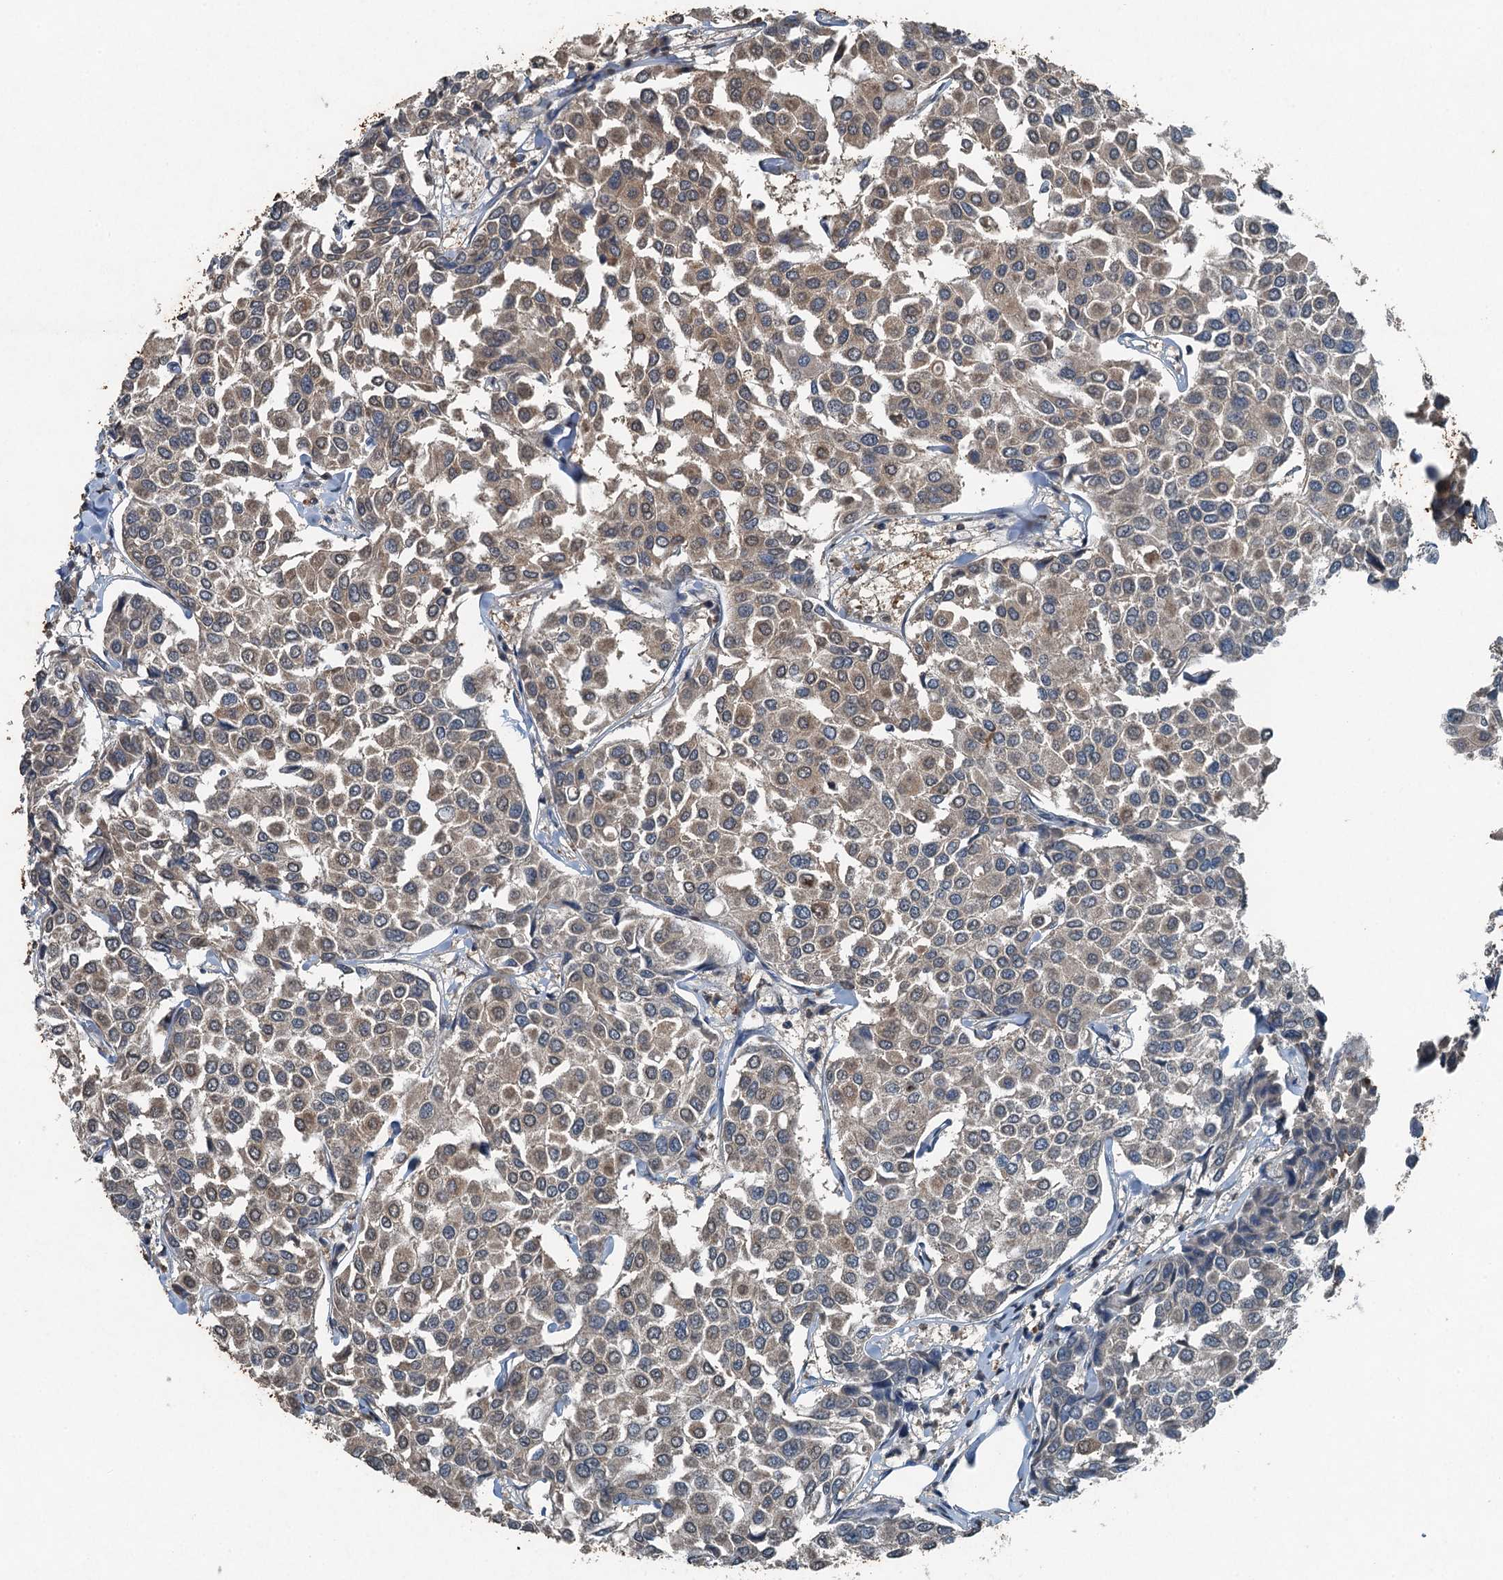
{"staining": {"intensity": "weak", "quantity": "25%-75%", "location": "cytoplasmic/membranous"}, "tissue": "breast cancer", "cell_type": "Tumor cells", "image_type": "cancer", "snomed": [{"axis": "morphology", "description": "Duct carcinoma"}, {"axis": "topography", "description": "Breast"}], "caption": "About 25%-75% of tumor cells in human infiltrating ductal carcinoma (breast) display weak cytoplasmic/membranous protein staining as visualized by brown immunohistochemical staining.", "gene": "TCTN1", "patient": {"sex": "female", "age": 55}}